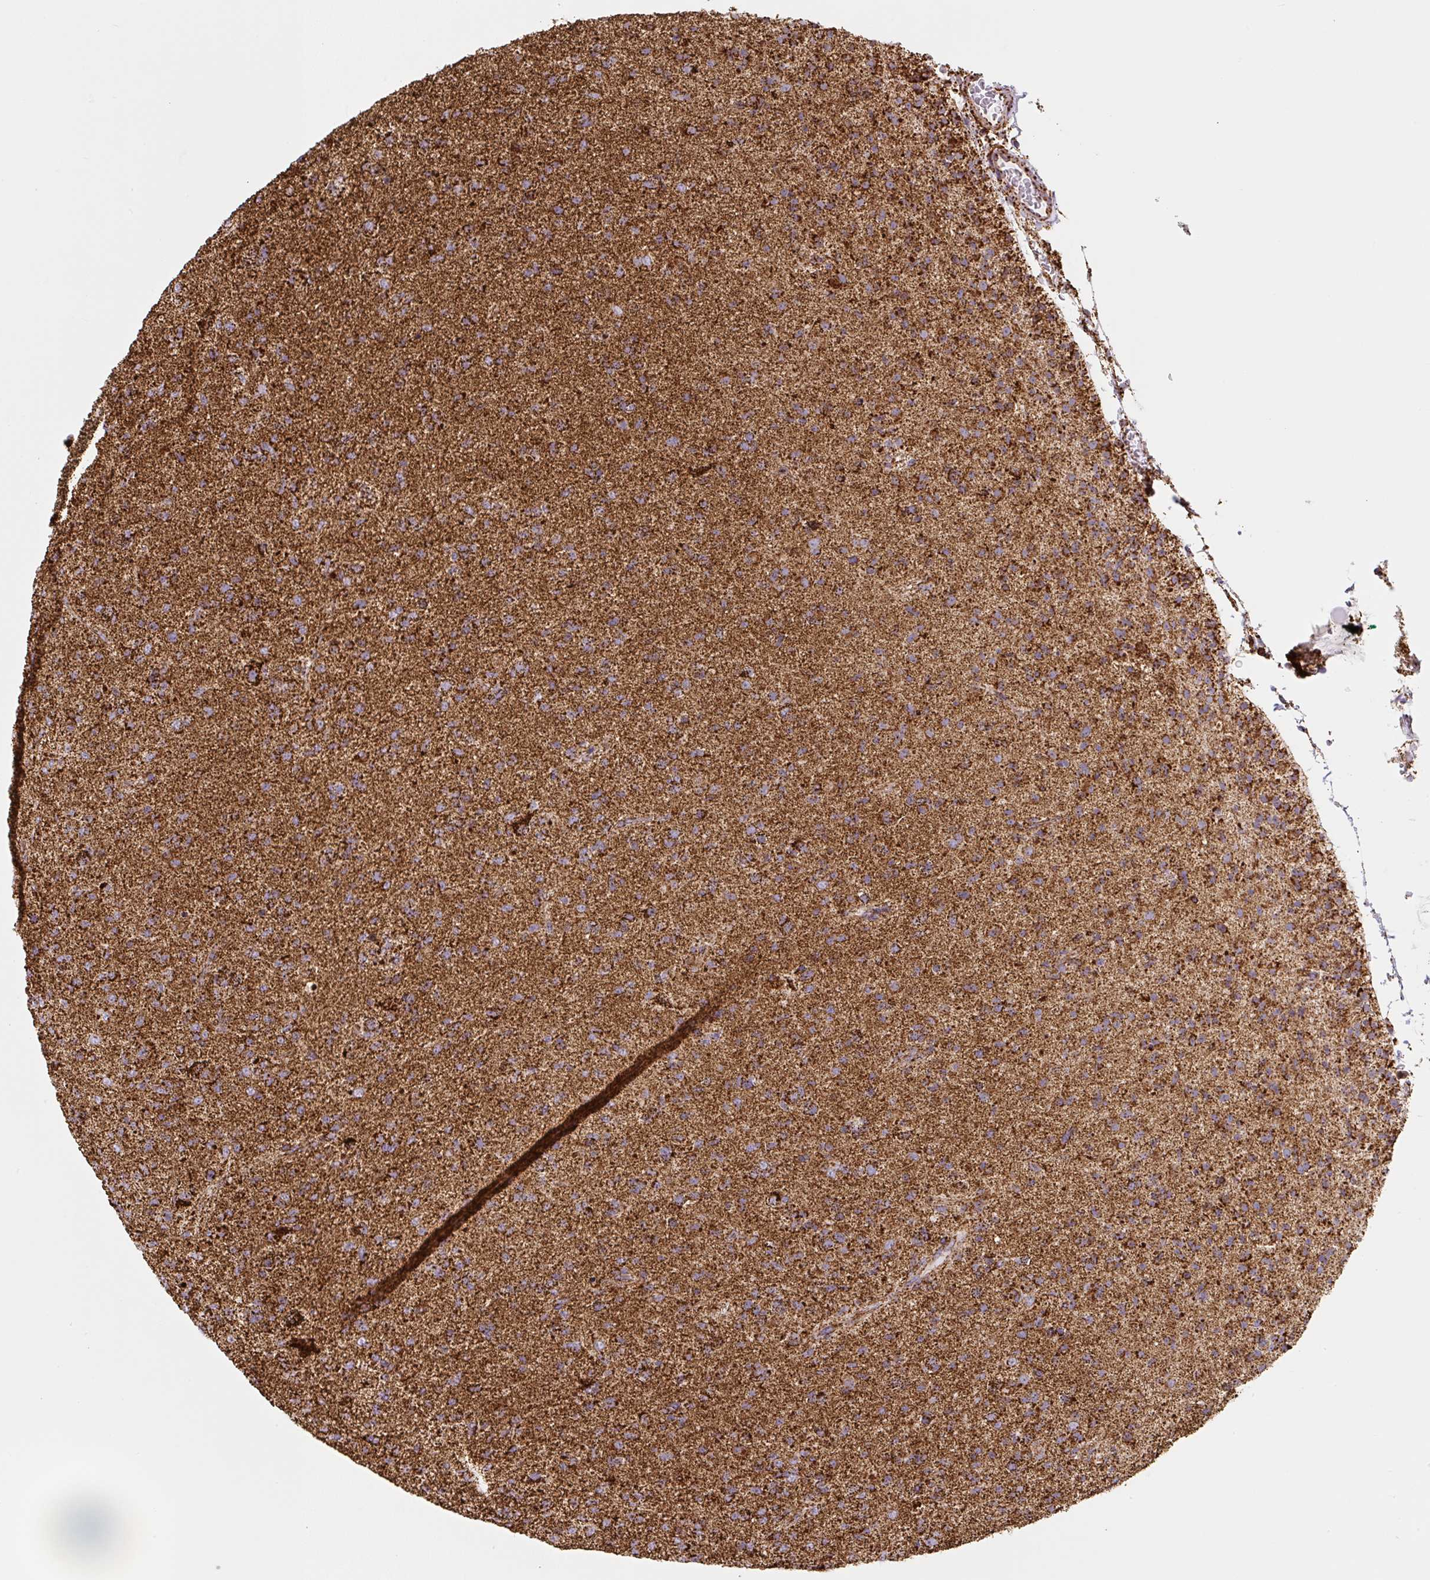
{"staining": {"intensity": "strong", "quantity": ">75%", "location": "cytoplasmic/membranous"}, "tissue": "glioma", "cell_type": "Tumor cells", "image_type": "cancer", "snomed": [{"axis": "morphology", "description": "Glioma, malignant, Low grade"}, {"axis": "topography", "description": "Brain"}], "caption": "This is a micrograph of IHC staining of glioma, which shows strong positivity in the cytoplasmic/membranous of tumor cells.", "gene": "ATP5F1A", "patient": {"sex": "male", "age": 65}}